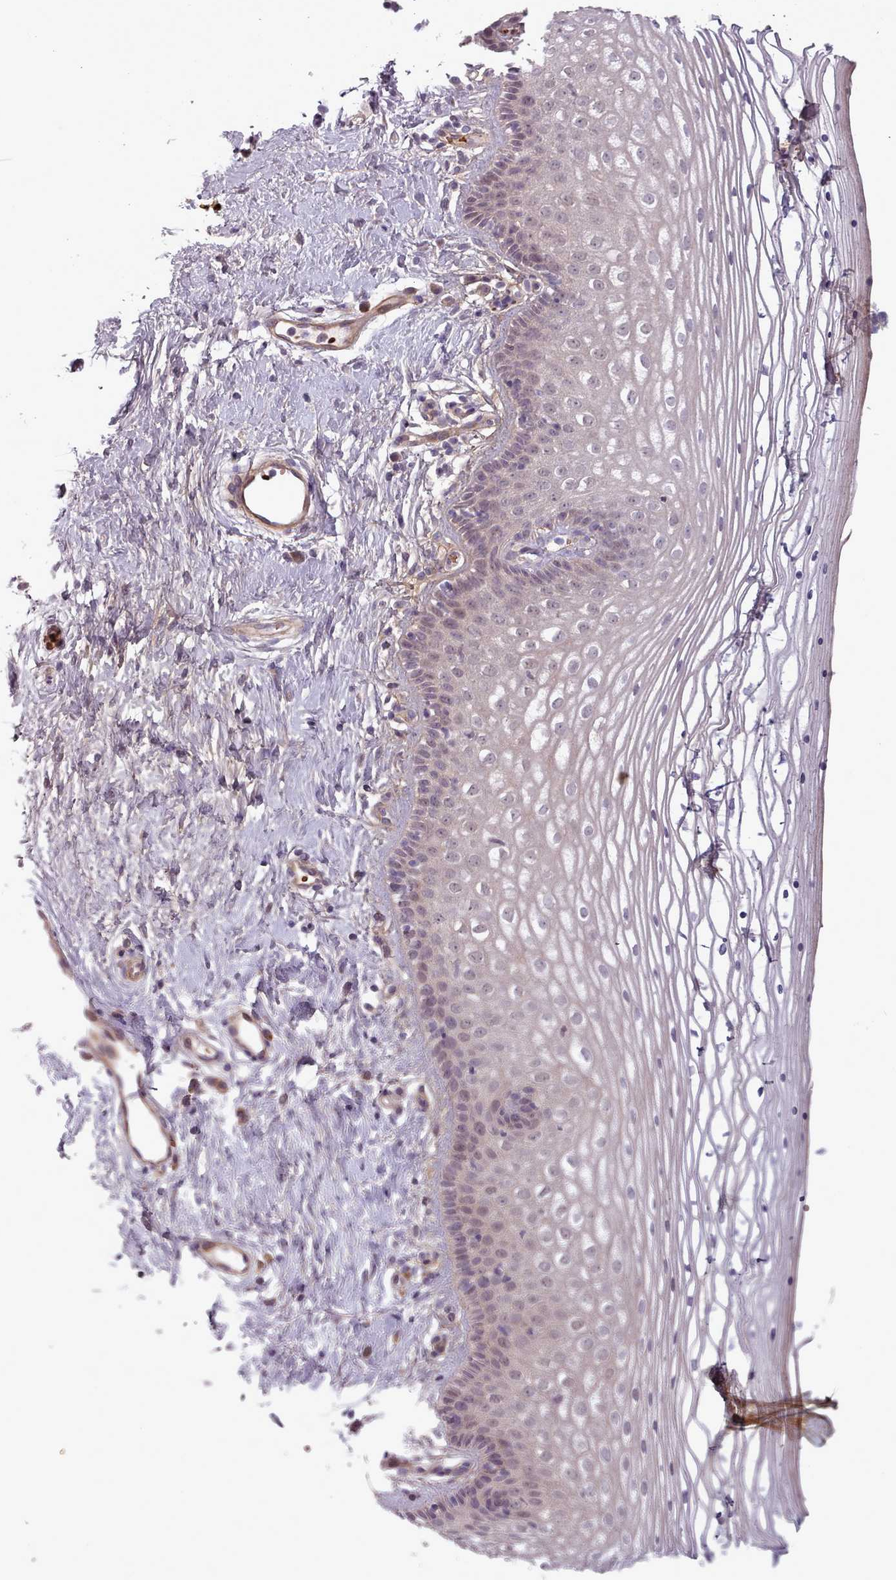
{"staining": {"intensity": "weak", "quantity": "25%-75%", "location": "nuclear"}, "tissue": "vagina", "cell_type": "Squamous epithelial cells", "image_type": "normal", "snomed": [{"axis": "morphology", "description": "Normal tissue, NOS"}, {"axis": "topography", "description": "Vagina"}], "caption": "IHC photomicrograph of unremarkable vagina stained for a protein (brown), which displays low levels of weak nuclear positivity in about 25%-75% of squamous epithelial cells.", "gene": "CLNS1A", "patient": {"sex": "female", "age": 46}}